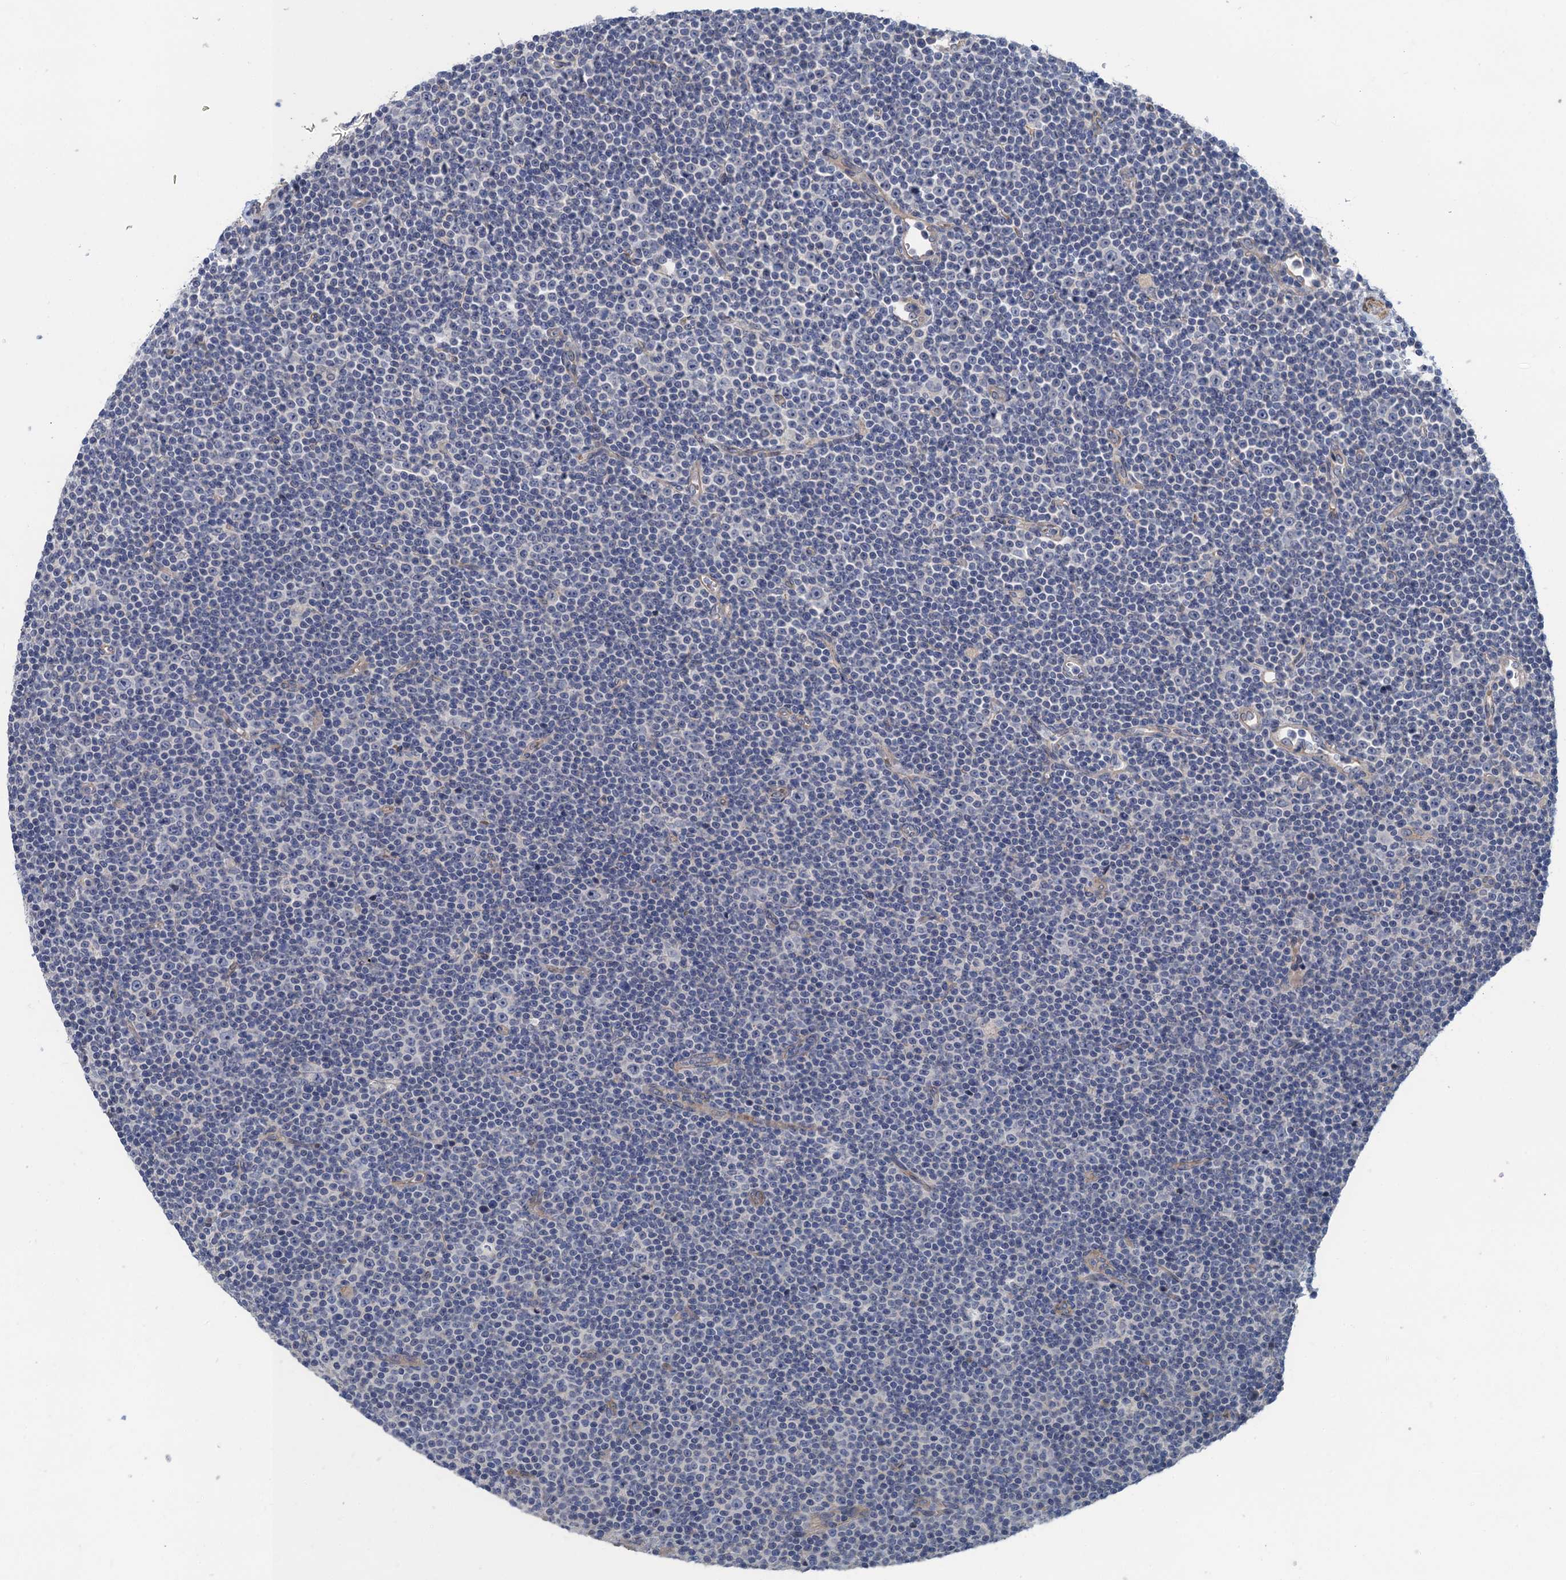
{"staining": {"intensity": "negative", "quantity": "none", "location": "none"}, "tissue": "lymphoma", "cell_type": "Tumor cells", "image_type": "cancer", "snomed": [{"axis": "morphology", "description": "Malignant lymphoma, non-Hodgkin's type, Low grade"}, {"axis": "topography", "description": "Lymph node"}], "caption": "This is a micrograph of immunohistochemistry staining of lymphoma, which shows no positivity in tumor cells.", "gene": "MYO16", "patient": {"sex": "female", "age": 67}}